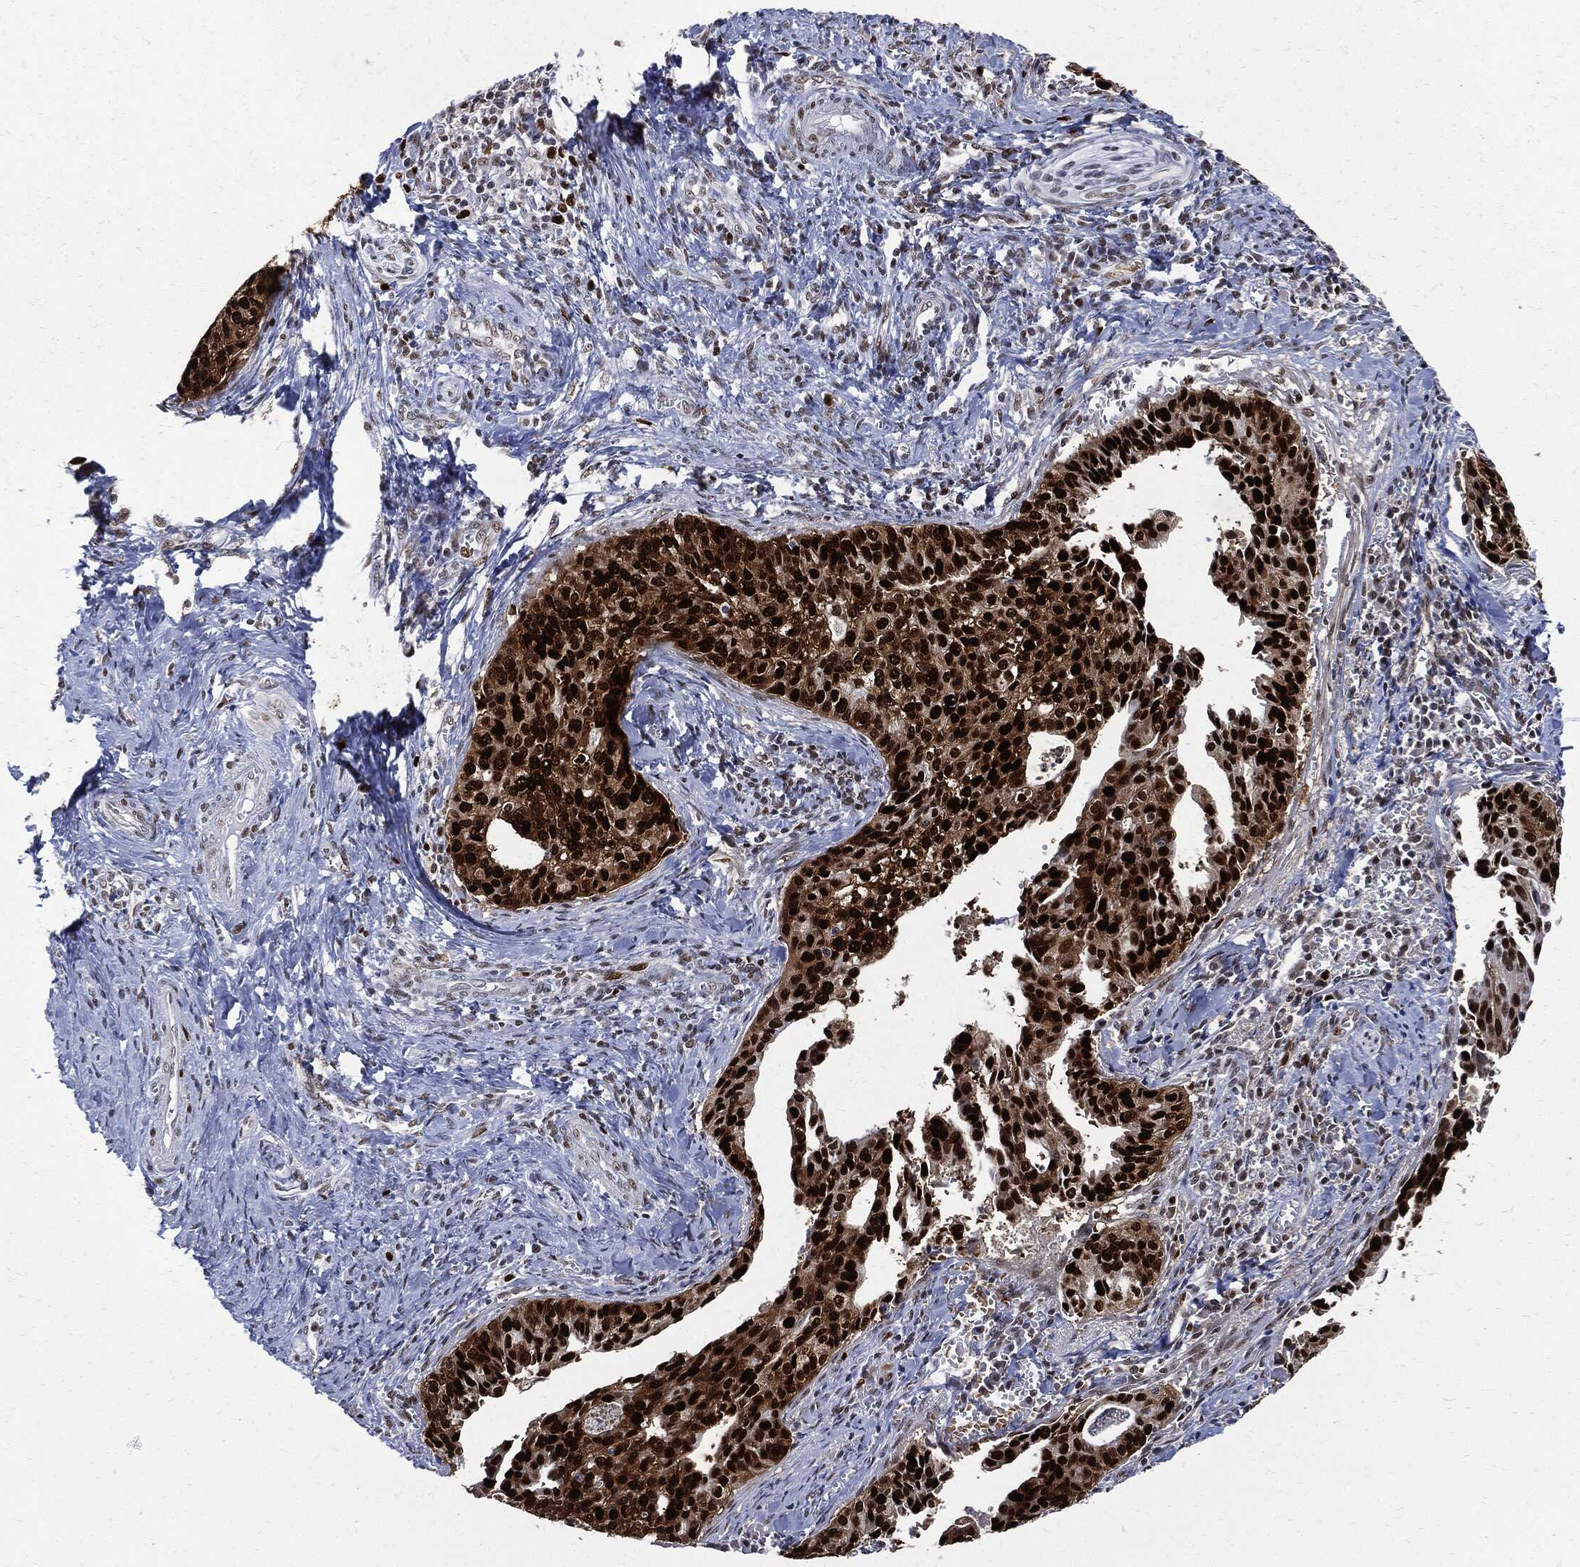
{"staining": {"intensity": "strong", "quantity": ">75%", "location": "nuclear"}, "tissue": "cervical cancer", "cell_type": "Tumor cells", "image_type": "cancer", "snomed": [{"axis": "morphology", "description": "Squamous cell carcinoma, NOS"}, {"axis": "topography", "description": "Cervix"}], "caption": "The micrograph exhibits staining of cervical squamous cell carcinoma, revealing strong nuclear protein positivity (brown color) within tumor cells. (IHC, brightfield microscopy, high magnification).", "gene": "PCNA", "patient": {"sex": "female", "age": 29}}